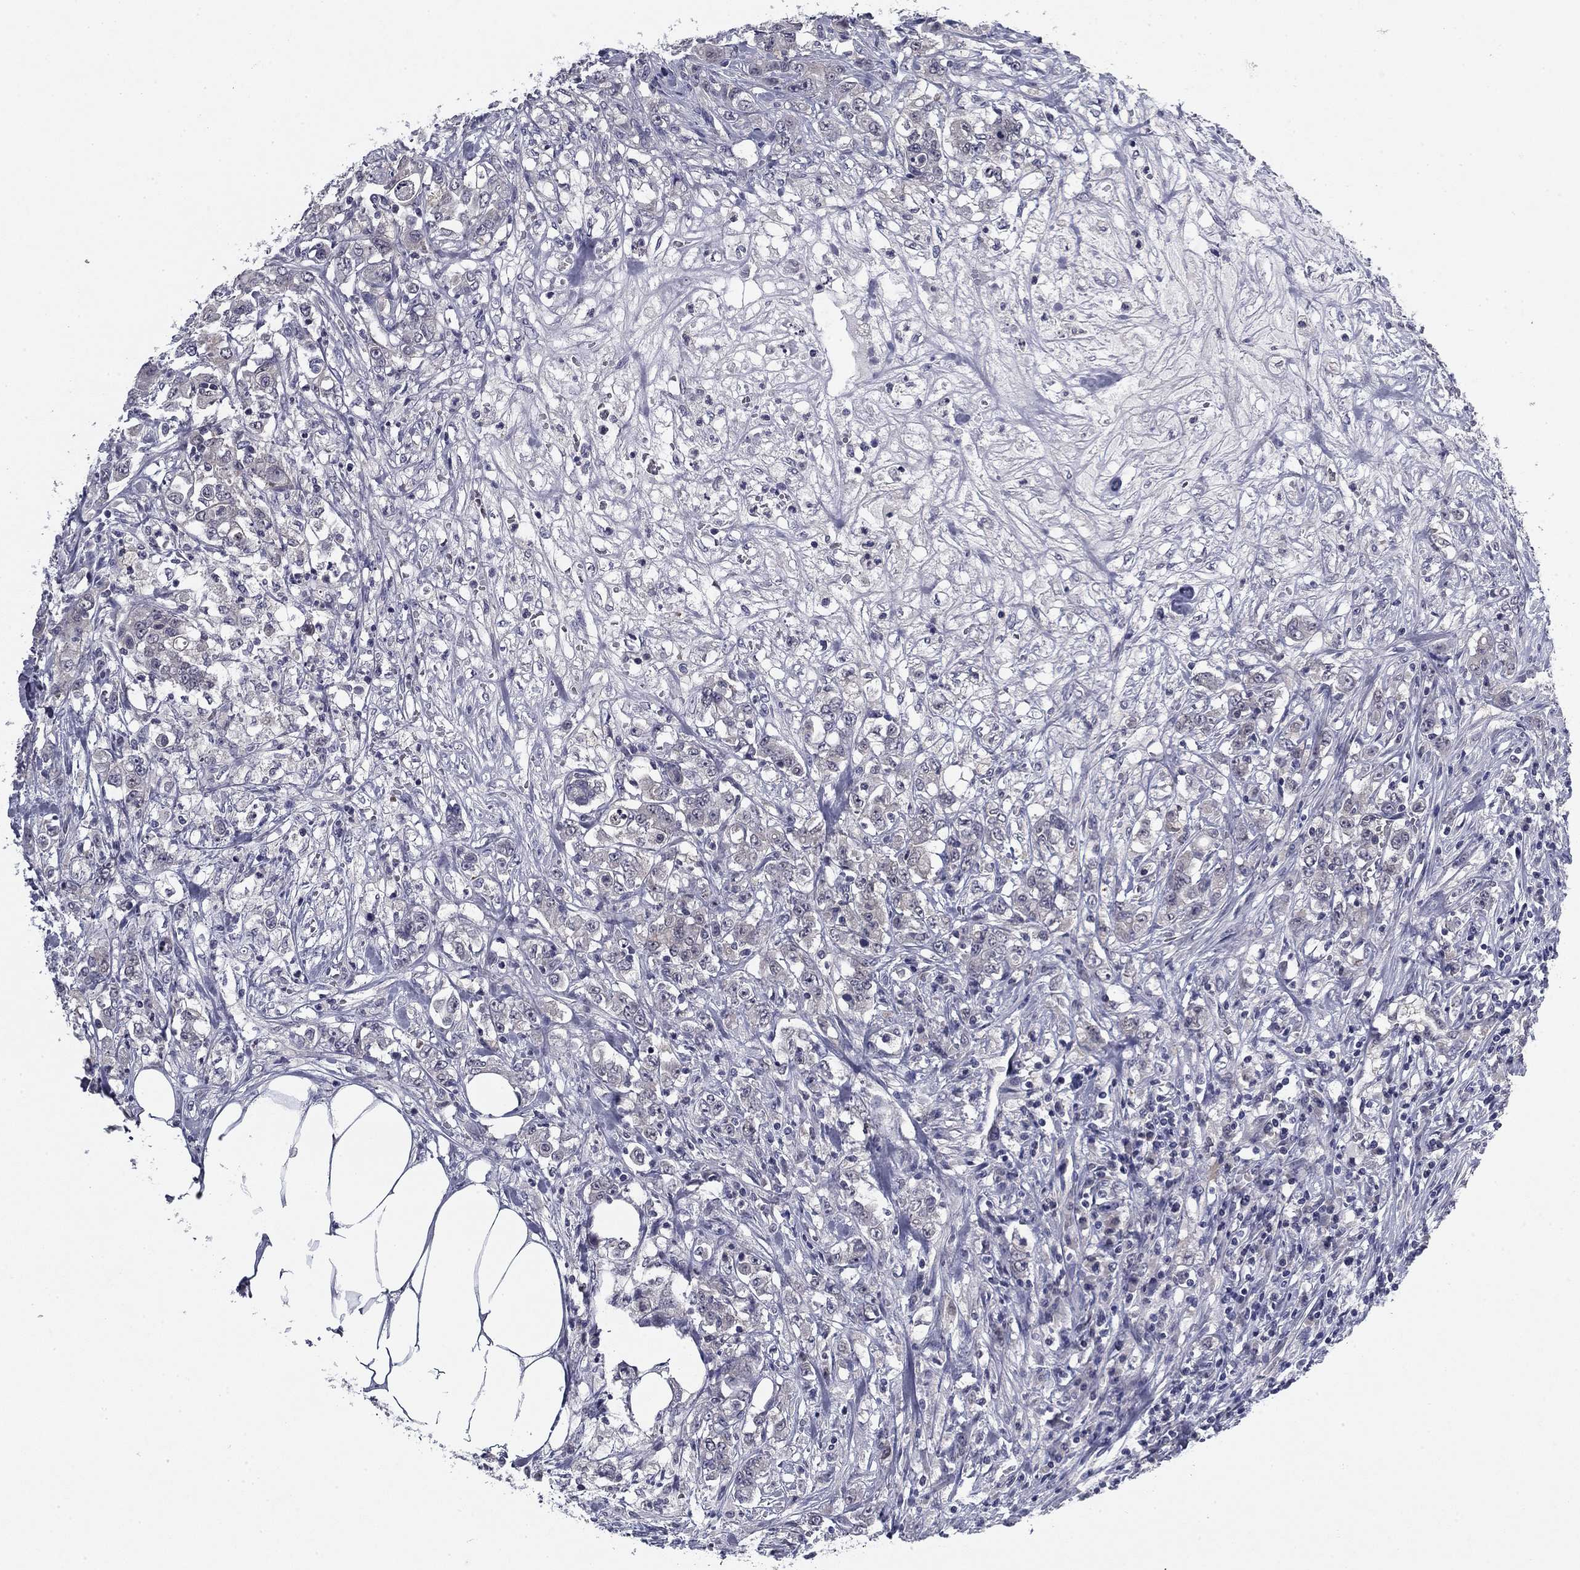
{"staining": {"intensity": "weak", "quantity": "<25%", "location": "cytoplasmic/membranous"}, "tissue": "colorectal cancer", "cell_type": "Tumor cells", "image_type": "cancer", "snomed": [{"axis": "morphology", "description": "Adenocarcinoma, NOS"}, {"axis": "topography", "description": "Colon"}], "caption": "Immunohistochemistry of human colorectal cancer displays no expression in tumor cells. The staining was performed using DAB (3,3'-diaminobenzidine) to visualize the protein expression in brown, while the nuclei were stained in blue with hematoxylin (Magnification: 20x).", "gene": "REXO5", "patient": {"sex": "female", "age": 48}}